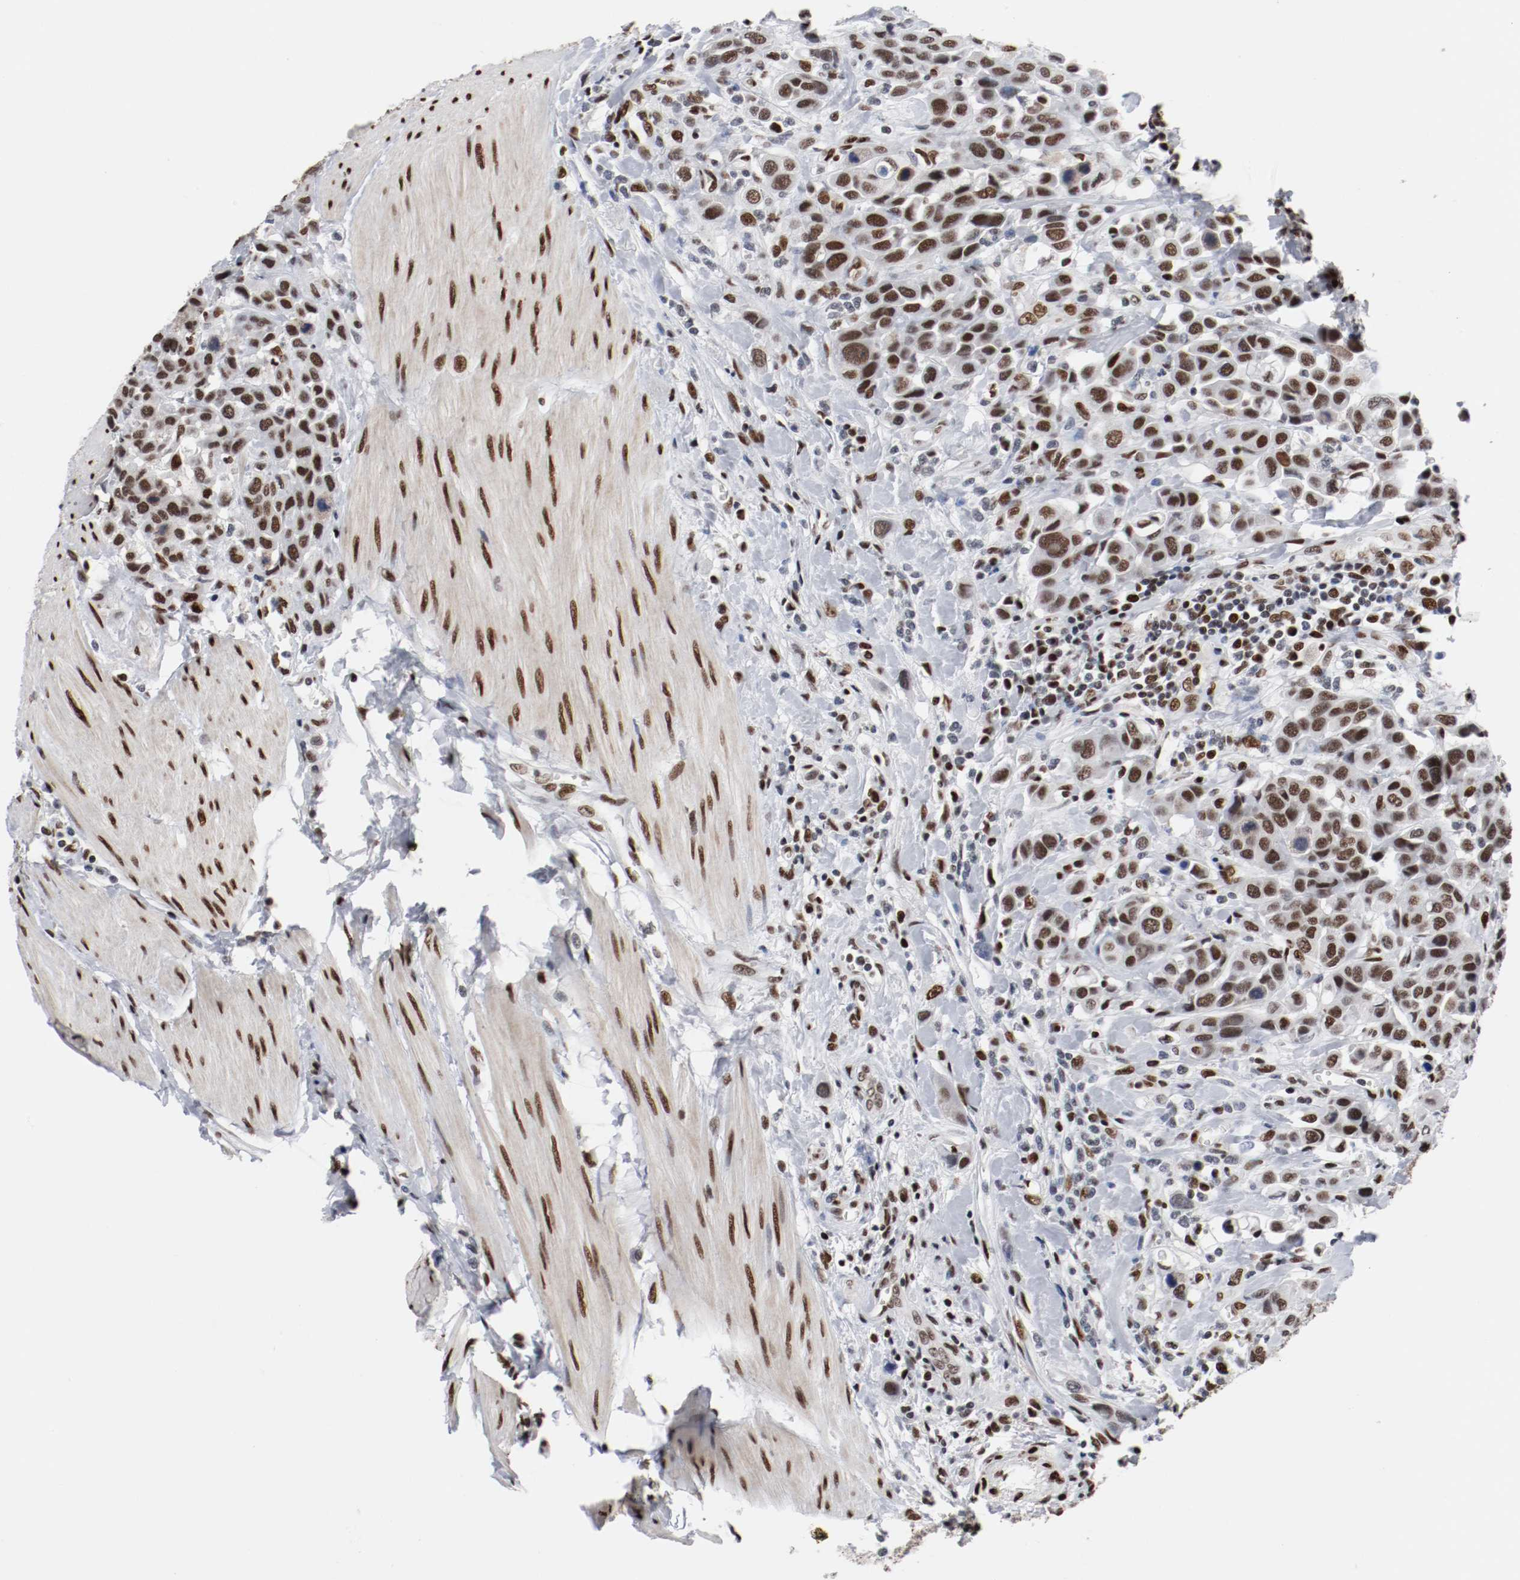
{"staining": {"intensity": "strong", "quantity": ">75%", "location": "nuclear"}, "tissue": "urothelial cancer", "cell_type": "Tumor cells", "image_type": "cancer", "snomed": [{"axis": "morphology", "description": "Urothelial carcinoma, High grade"}, {"axis": "topography", "description": "Urinary bladder"}], "caption": "Tumor cells reveal strong nuclear staining in approximately >75% of cells in high-grade urothelial carcinoma. (DAB (3,3'-diaminobenzidine) IHC, brown staining for protein, blue staining for nuclei).", "gene": "MEF2D", "patient": {"sex": "male", "age": 50}}